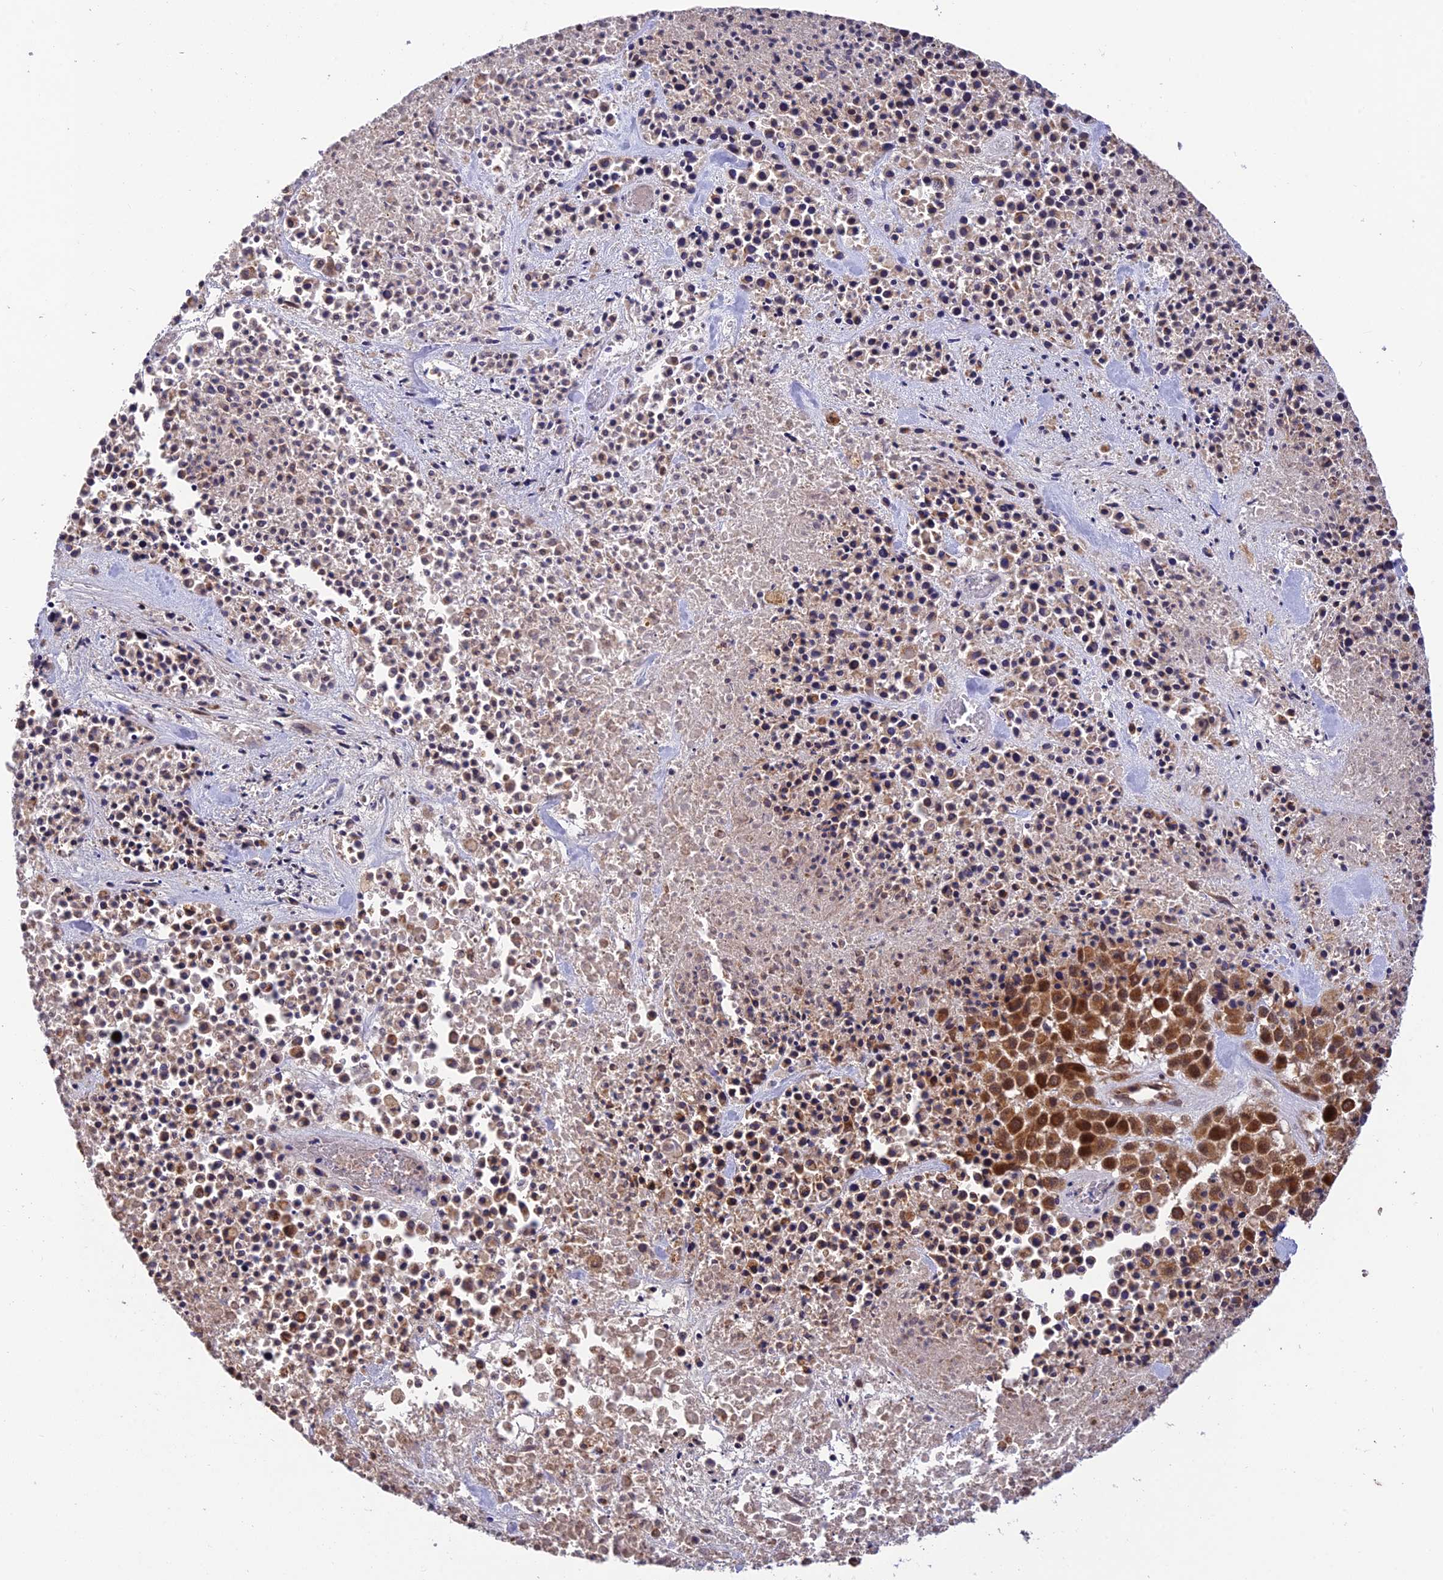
{"staining": {"intensity": "strong", "quantity": "<25%", "location": "cytoplasmic/membranous,nuclear"}, "tissue": "melanoma", "cell_type": "Tumor cells", "image_type": "cancer", "snomed": [{"axis": "morphology", "description": "Malignant melanoma, Metastatic site"}, {"axis": "topography", "description": "Skin"}], "caption": "A medium amount of strong cytoplasmic/membranous and nuclear staining is present in about <25% of tumor cells in malignant melanoma (metastatic site) tissue.", "gene": "MNS1", "patient": {"sex": "female", "age": 81}}